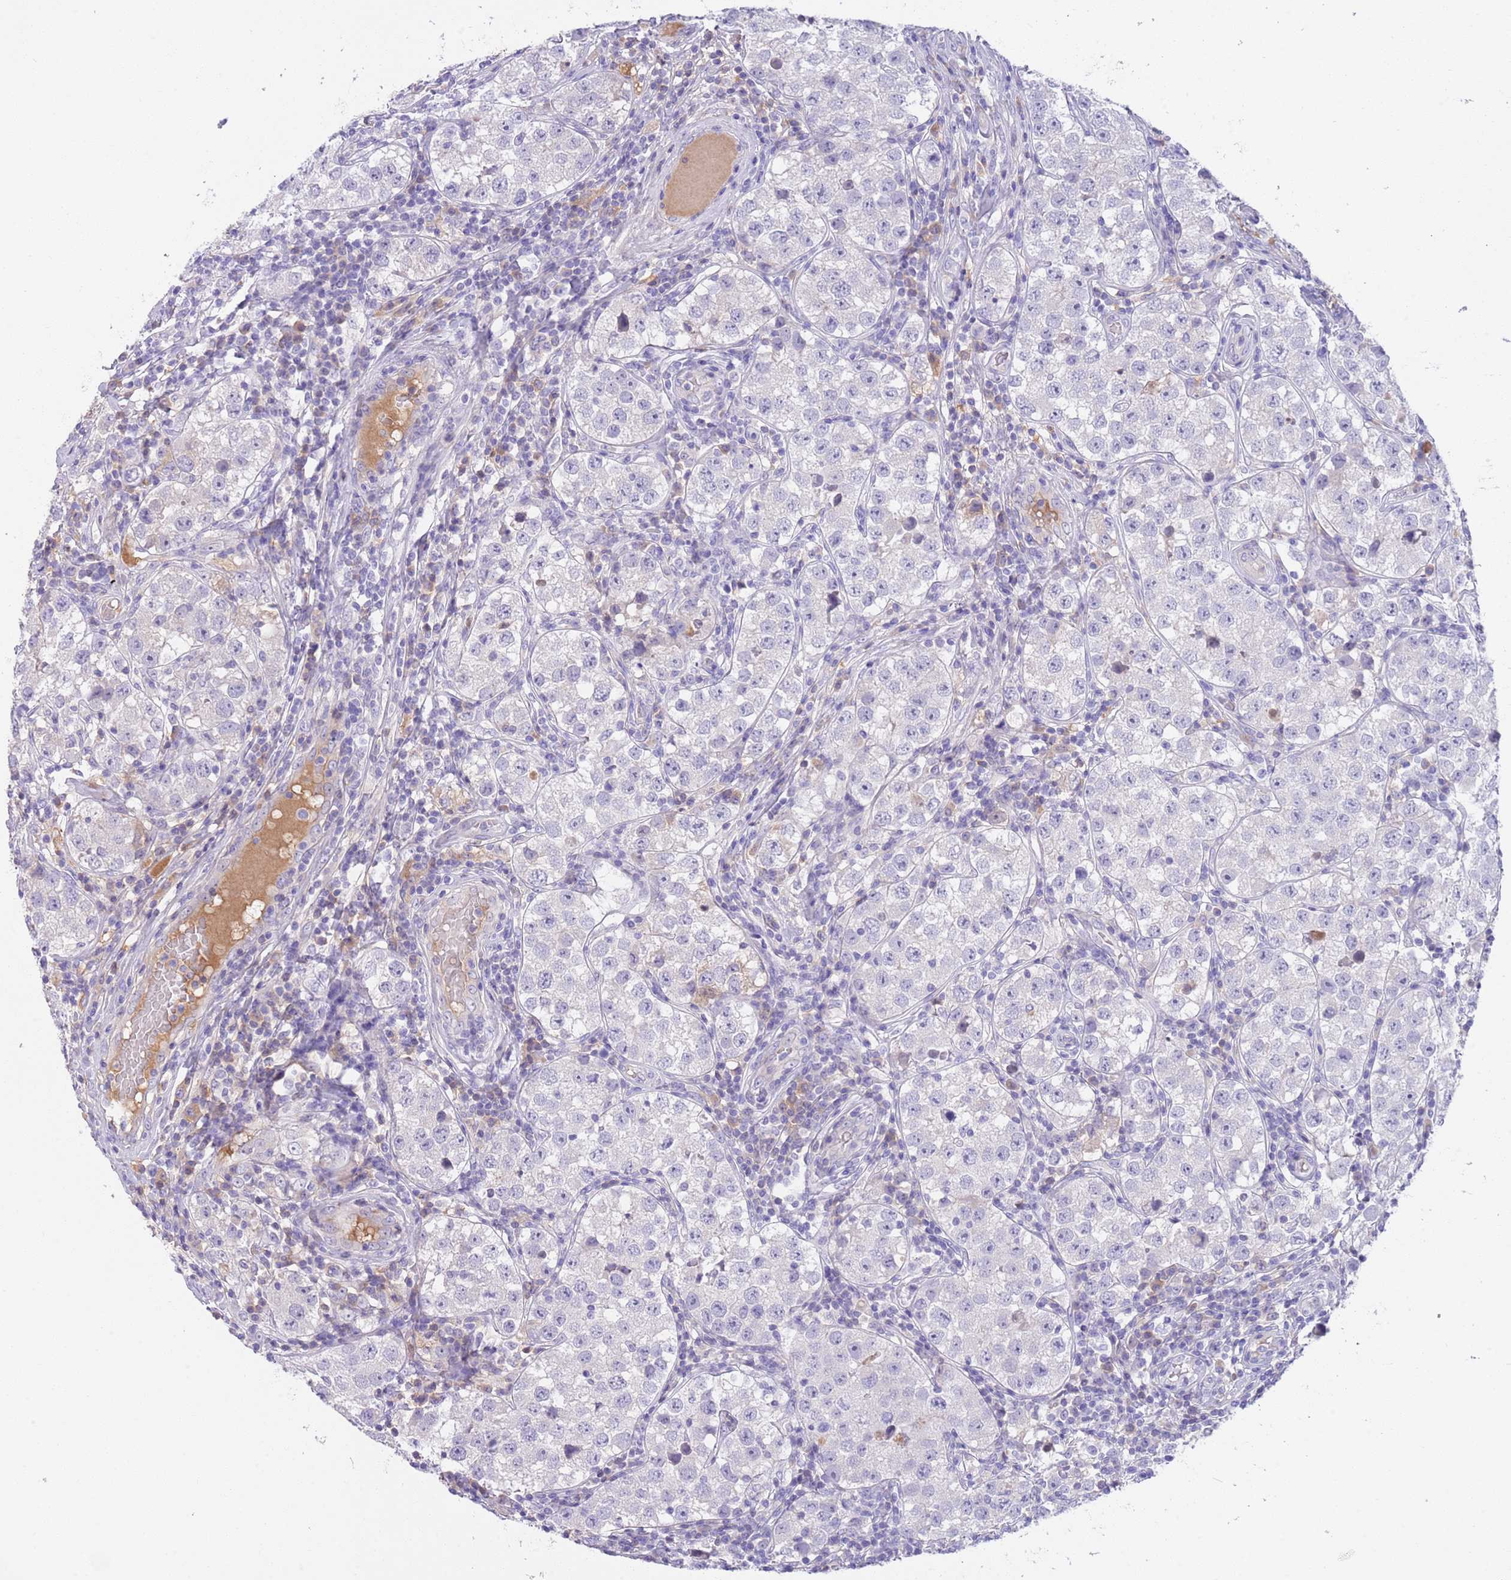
{"staining": {"intensity": "negative", "quantity": "none", "location": "none"}, "tissue": "testis cancer", "cell_type": "Tumor cells", "image_type": "cancer", "snomed": [{"axis": "morphology", "description": "Seminoma, NOS"}, {"axis": "topography", "description": "Testis"}], "caption": "This is a histopathology image of immunohistochemistry staining of testis cancer, which shows no expression in tumor cells.", "gene": "IGFL4", "patient": {"sex": "male", "age": 34}}